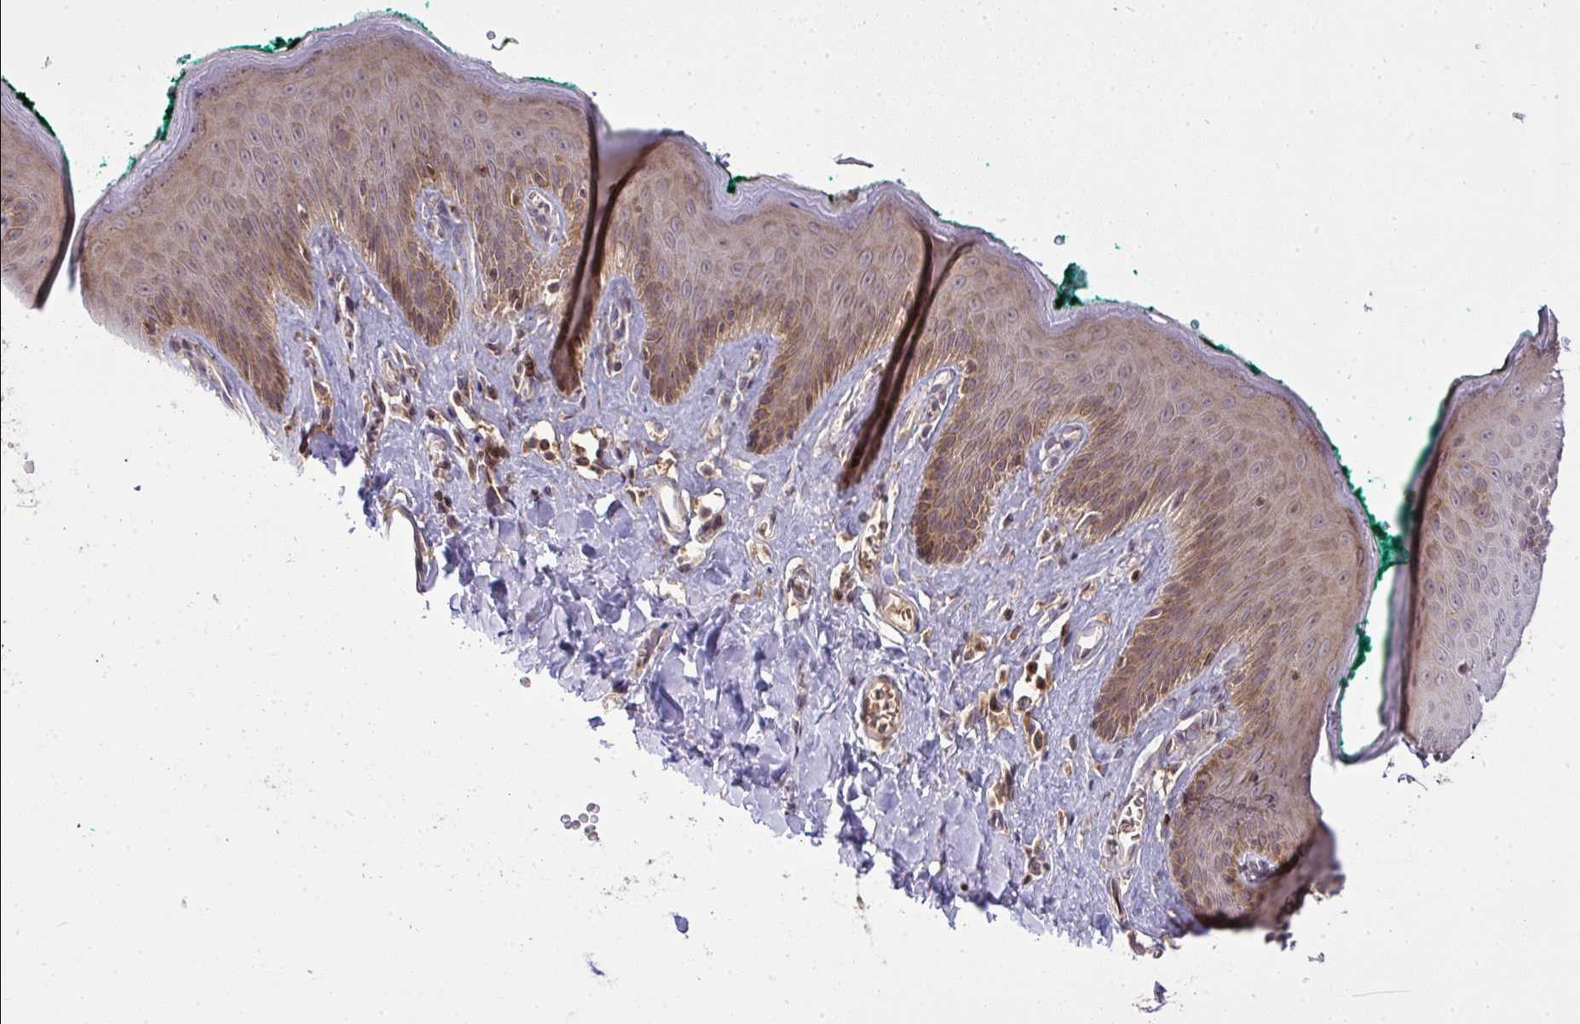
{"staining": {"intensity": "moderate", "quantity": "25%-75%", "location": "cytoplasmic/membranous,nuclear"}, "tissue": "skin", "cell_type": "Epidermal cells", "image_type": "normal", "snomed": [{"axis": "morphology", "description": "Normal tissue, NOS"}, {"axis": "topography", "description": "Vulva"}, {"axis": "topography", "description": "Peripheral nerve tissue"}], "caption": "Protein expression analysis of unremarkable human skin reveals moderate cytoplasmic/membranous,nuclear expression in approximately 25%-75% of epidermal cells.", "gene": "SLC9A6", "patient": {"sex": "female", "age": 66}}